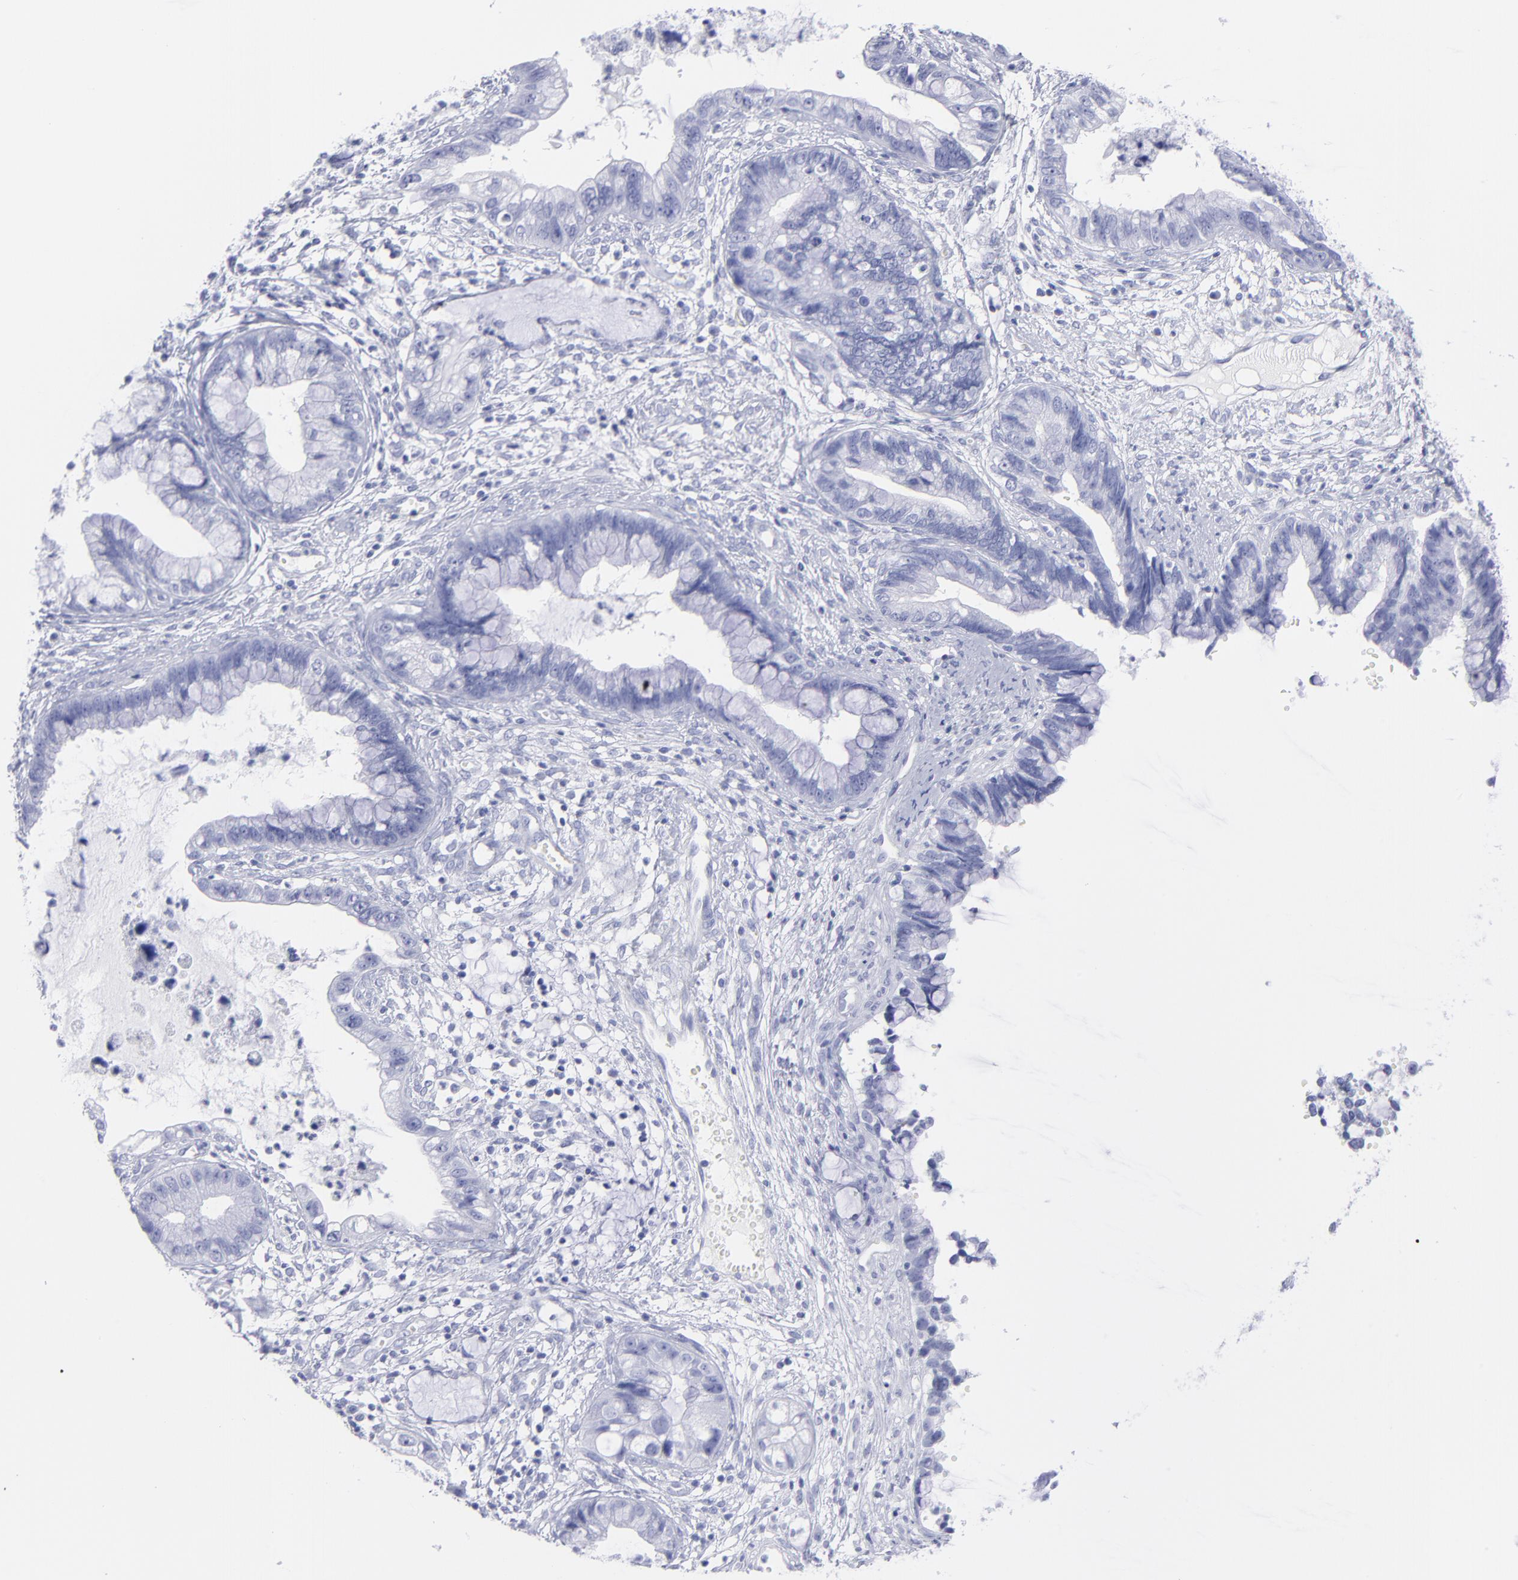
{"staining": {"intensity": "negative", "quantity": "none", "location": "none"}, "tissue": "cervical cancer", "cell_type": "Tumor cells", "image_type": "cancer", "snomed": [{"axis": "morphology", "description": "Adenocarcinoma, NOS"}, {"axis": "topography", "description": "Cervix"}], "caption": "Immunohistochemistry (IHC) of cervical adenocarcinoma demonstrates no staining in tumor cells.", "gene": "F13B", "patient": {"sex": "female", "age": 44}}